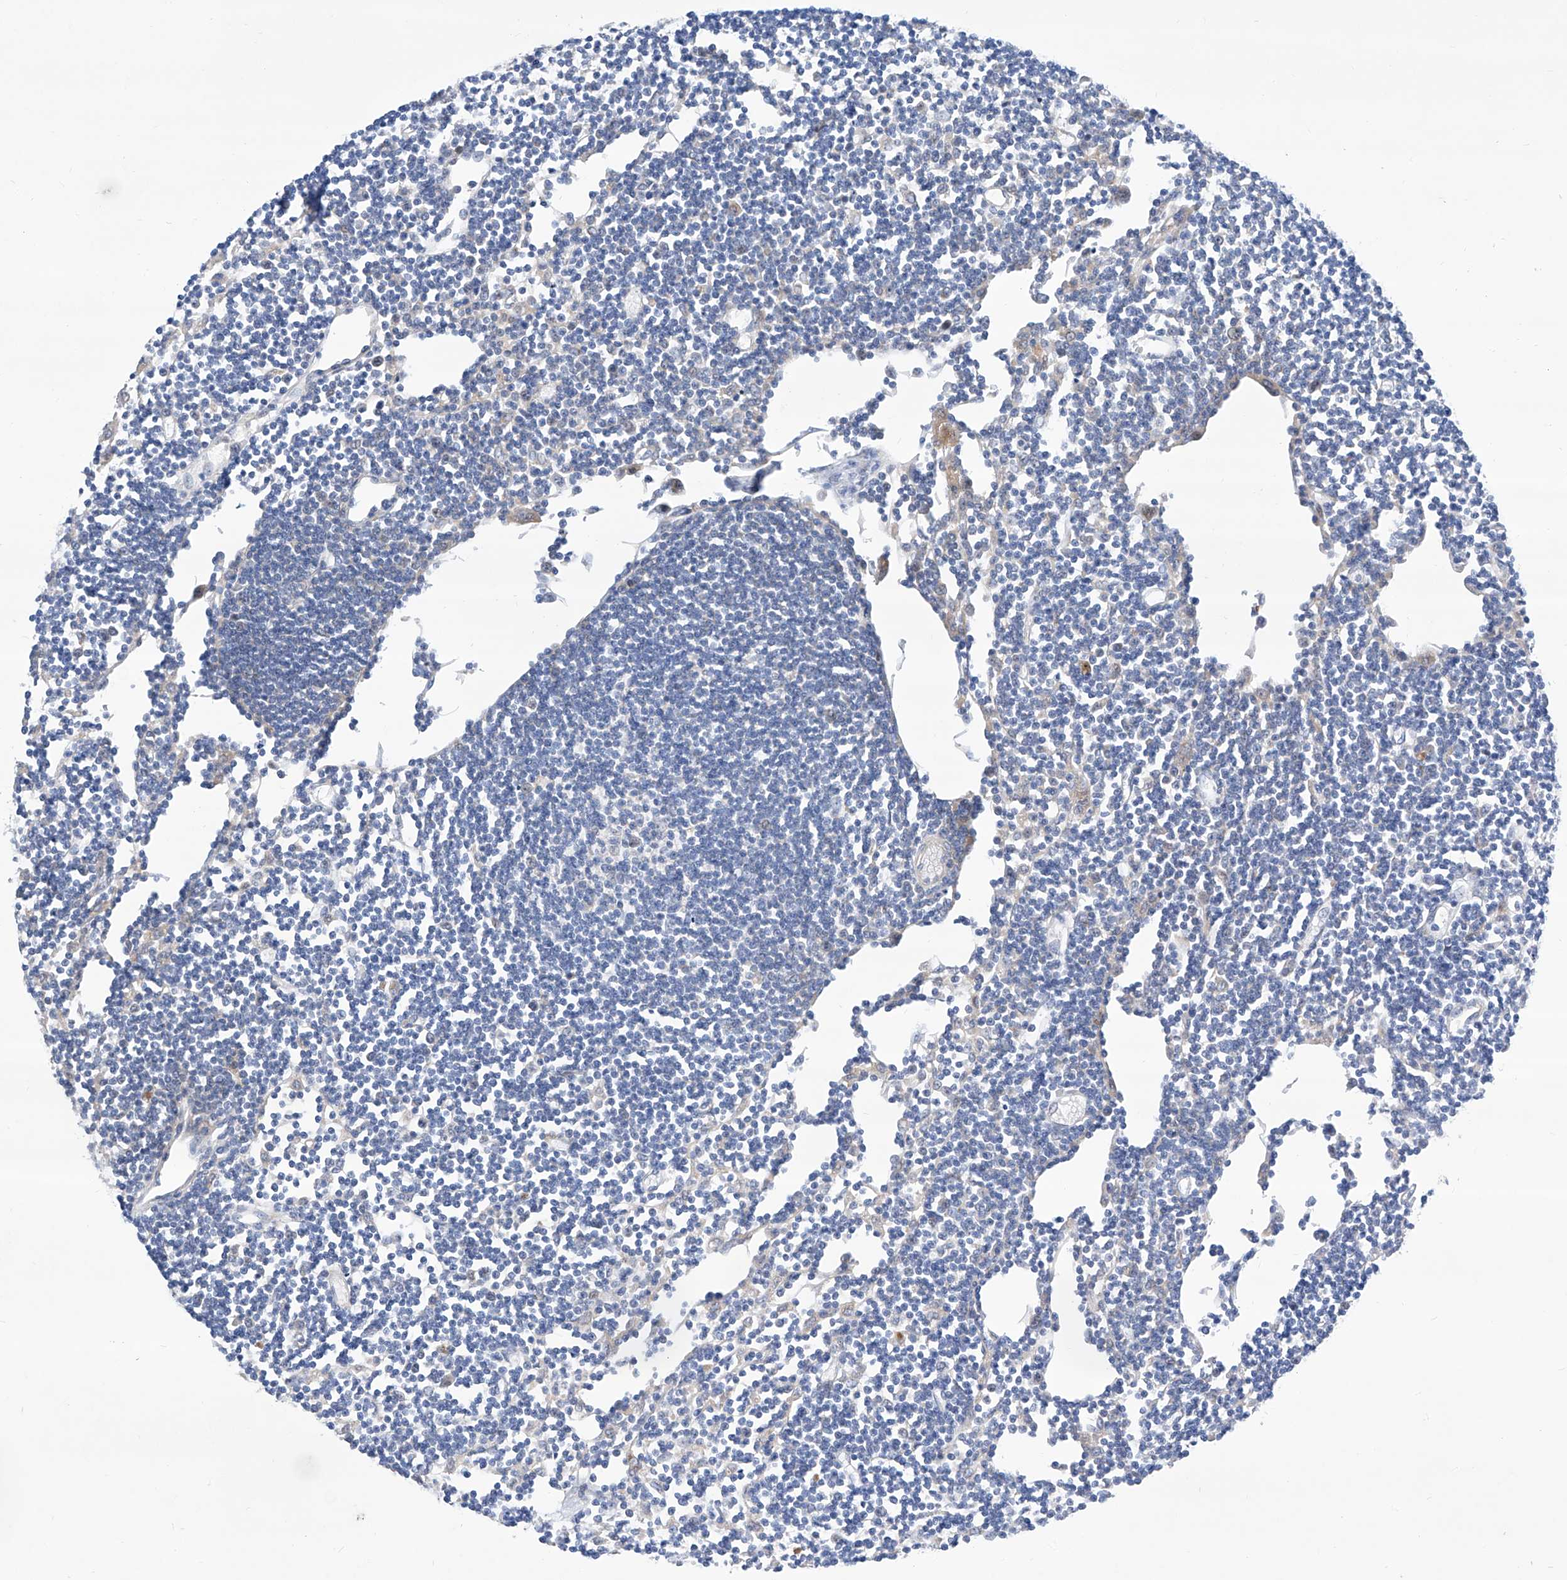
{"staining": {"intensity": "negative", "quantity": "none", "location": "none"}, "tissue": "lymph node", "cell_type": "Germinal center cells", "image_type": "normal", "snomed": [{"axis": "morphology", "description": "Normal tissue, NOS"}, {"axis": "topography", "description": "Lymph node"}], "caption": "Immunohistochemical staining of benign human lymph node reveals no significant expression in germinal center cells. (Brightfield microscopy of DAB immunohistochemistry (IHC) at high magnification).", "gene": "SRBD1", "patient": {"sex": "female", "age": 11}}